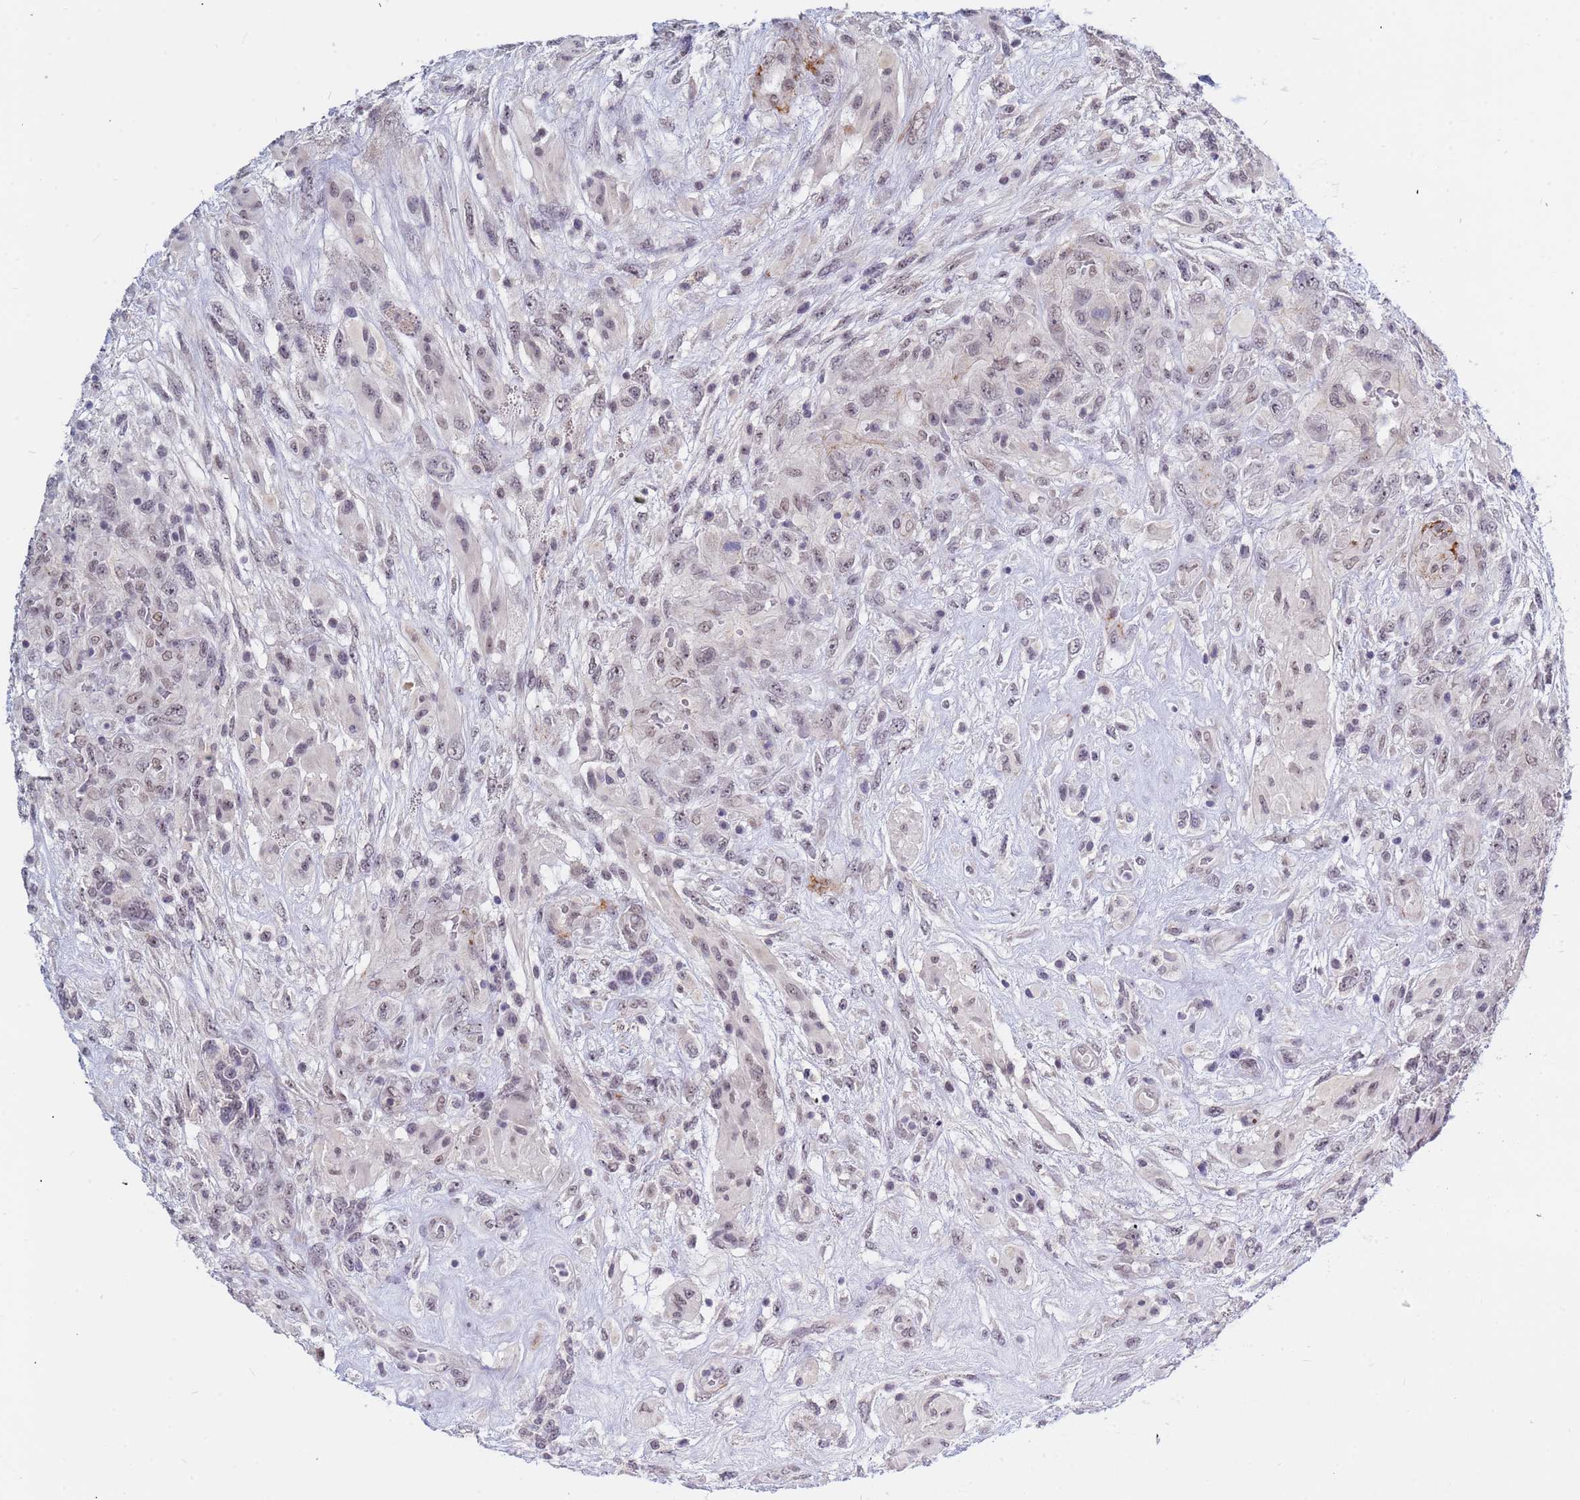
{"staining": {"intensity": "weak", "quantity": ">75%", "location": "nuclear"}, "tissue": "glioma", "cell_type": "Tumor cells", "image_type": "cancer", "snomed": [{"axis": "morphology", "description": "Glioma, malignant, High grade"}, {"axis": "topography", "description": "Brain"}], "caption": "A histopathology image of human glioma stained for a protein exhibits weak nuclear brown staining in tumor cells.", "gene": "CXorf65", "patient": {"sex": "male", "age": 61}}